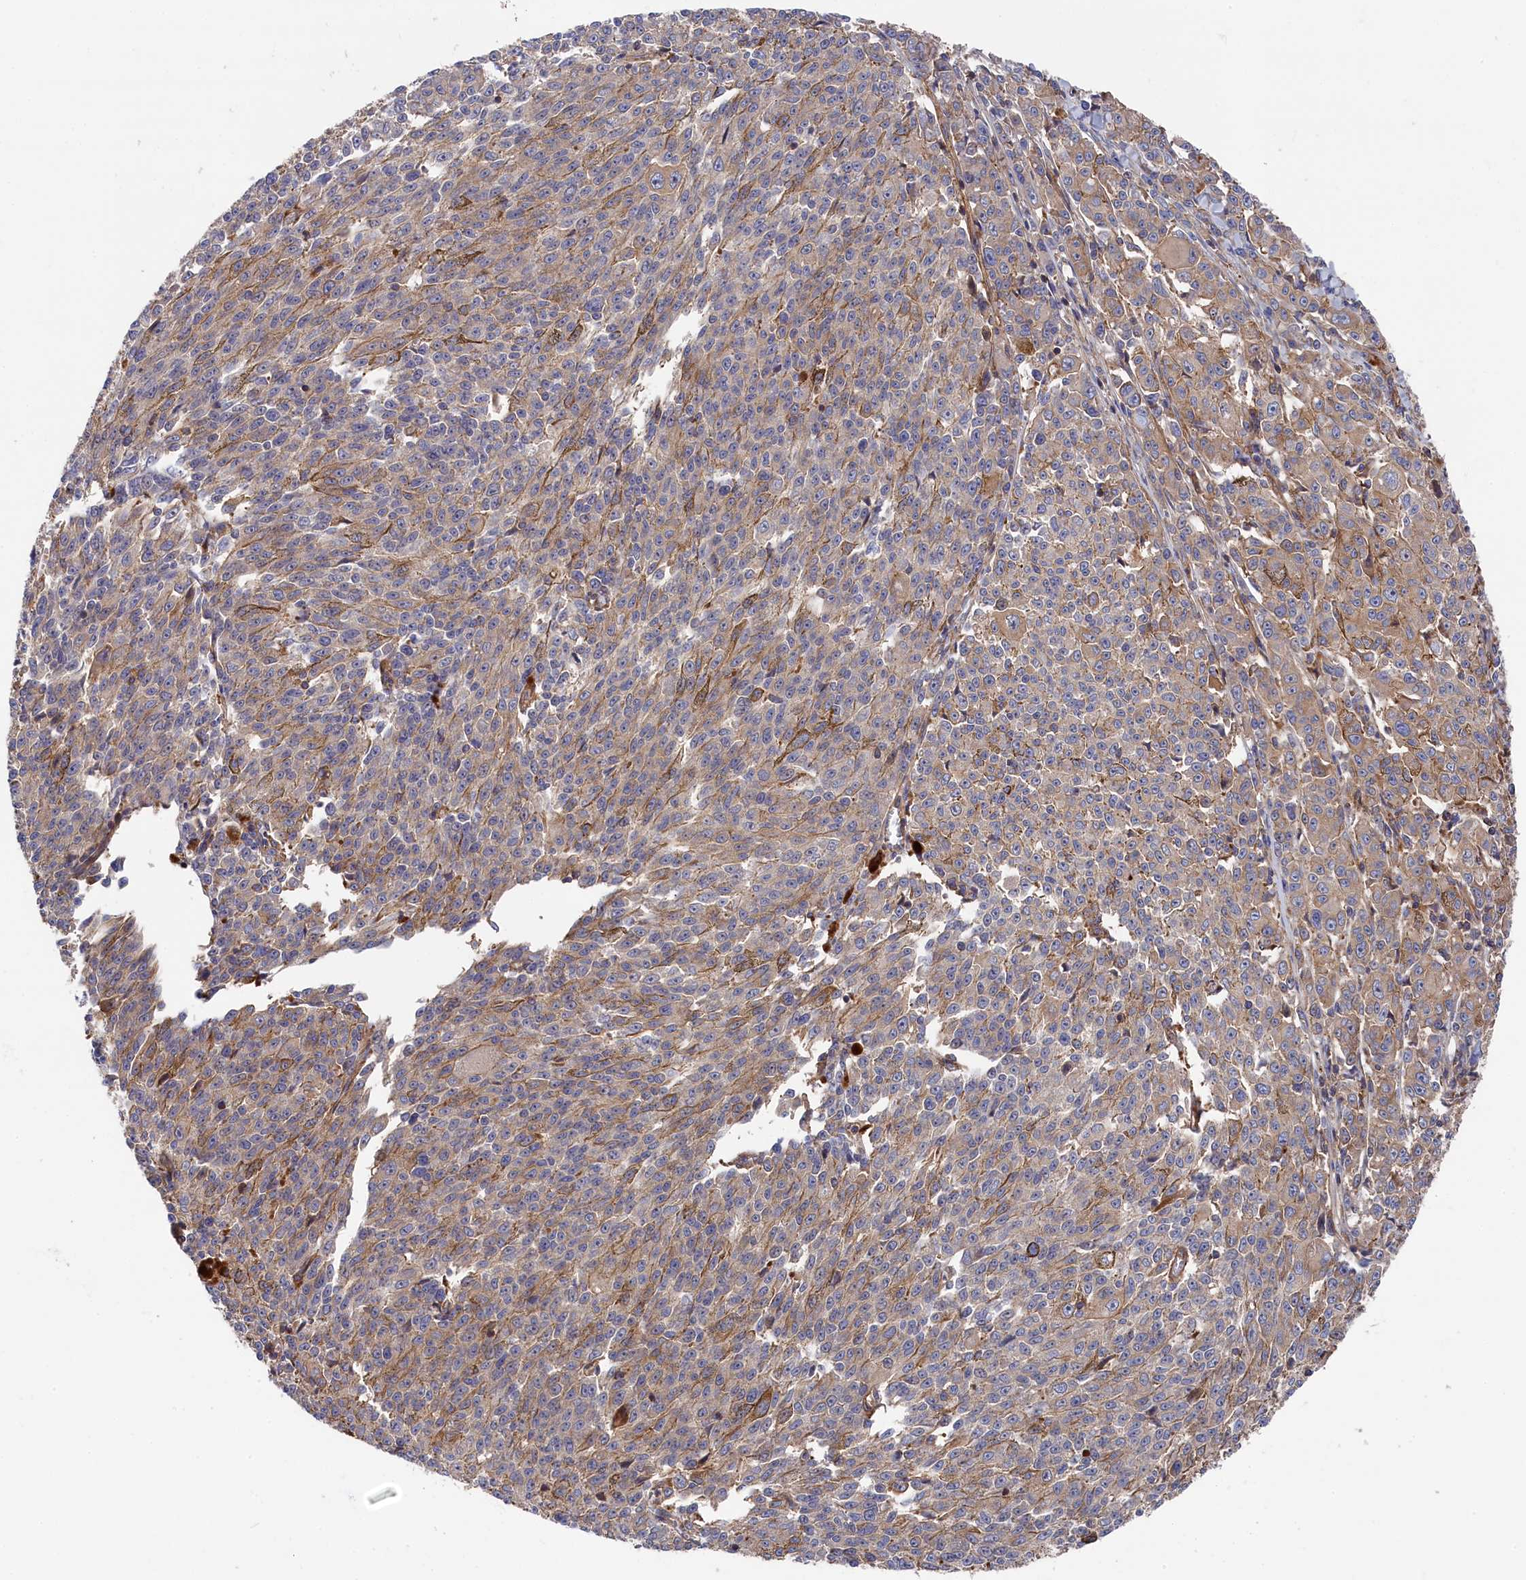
{"staining": {"intensity": "moderate", "quantity": "25%-75%", "location": "cytoplasmic/membranous"}, "tissue": "melanoma", "cell_type": "Tumor cells", "image_type": "cancer", "snomed": [{"axis": "morphology", "description": "Malignant melanoma, NOS"}, {"axis": "topography", "description": "Skin"}], "caption": "About 25%-75% of tumor cells in human melanoma exhibit moderate cytoplasmic/membranous protein staining as visualized by brown immunohistochemical staining.", "gene": "LDHD", "patient": {"sex": "female", "age": 52}}